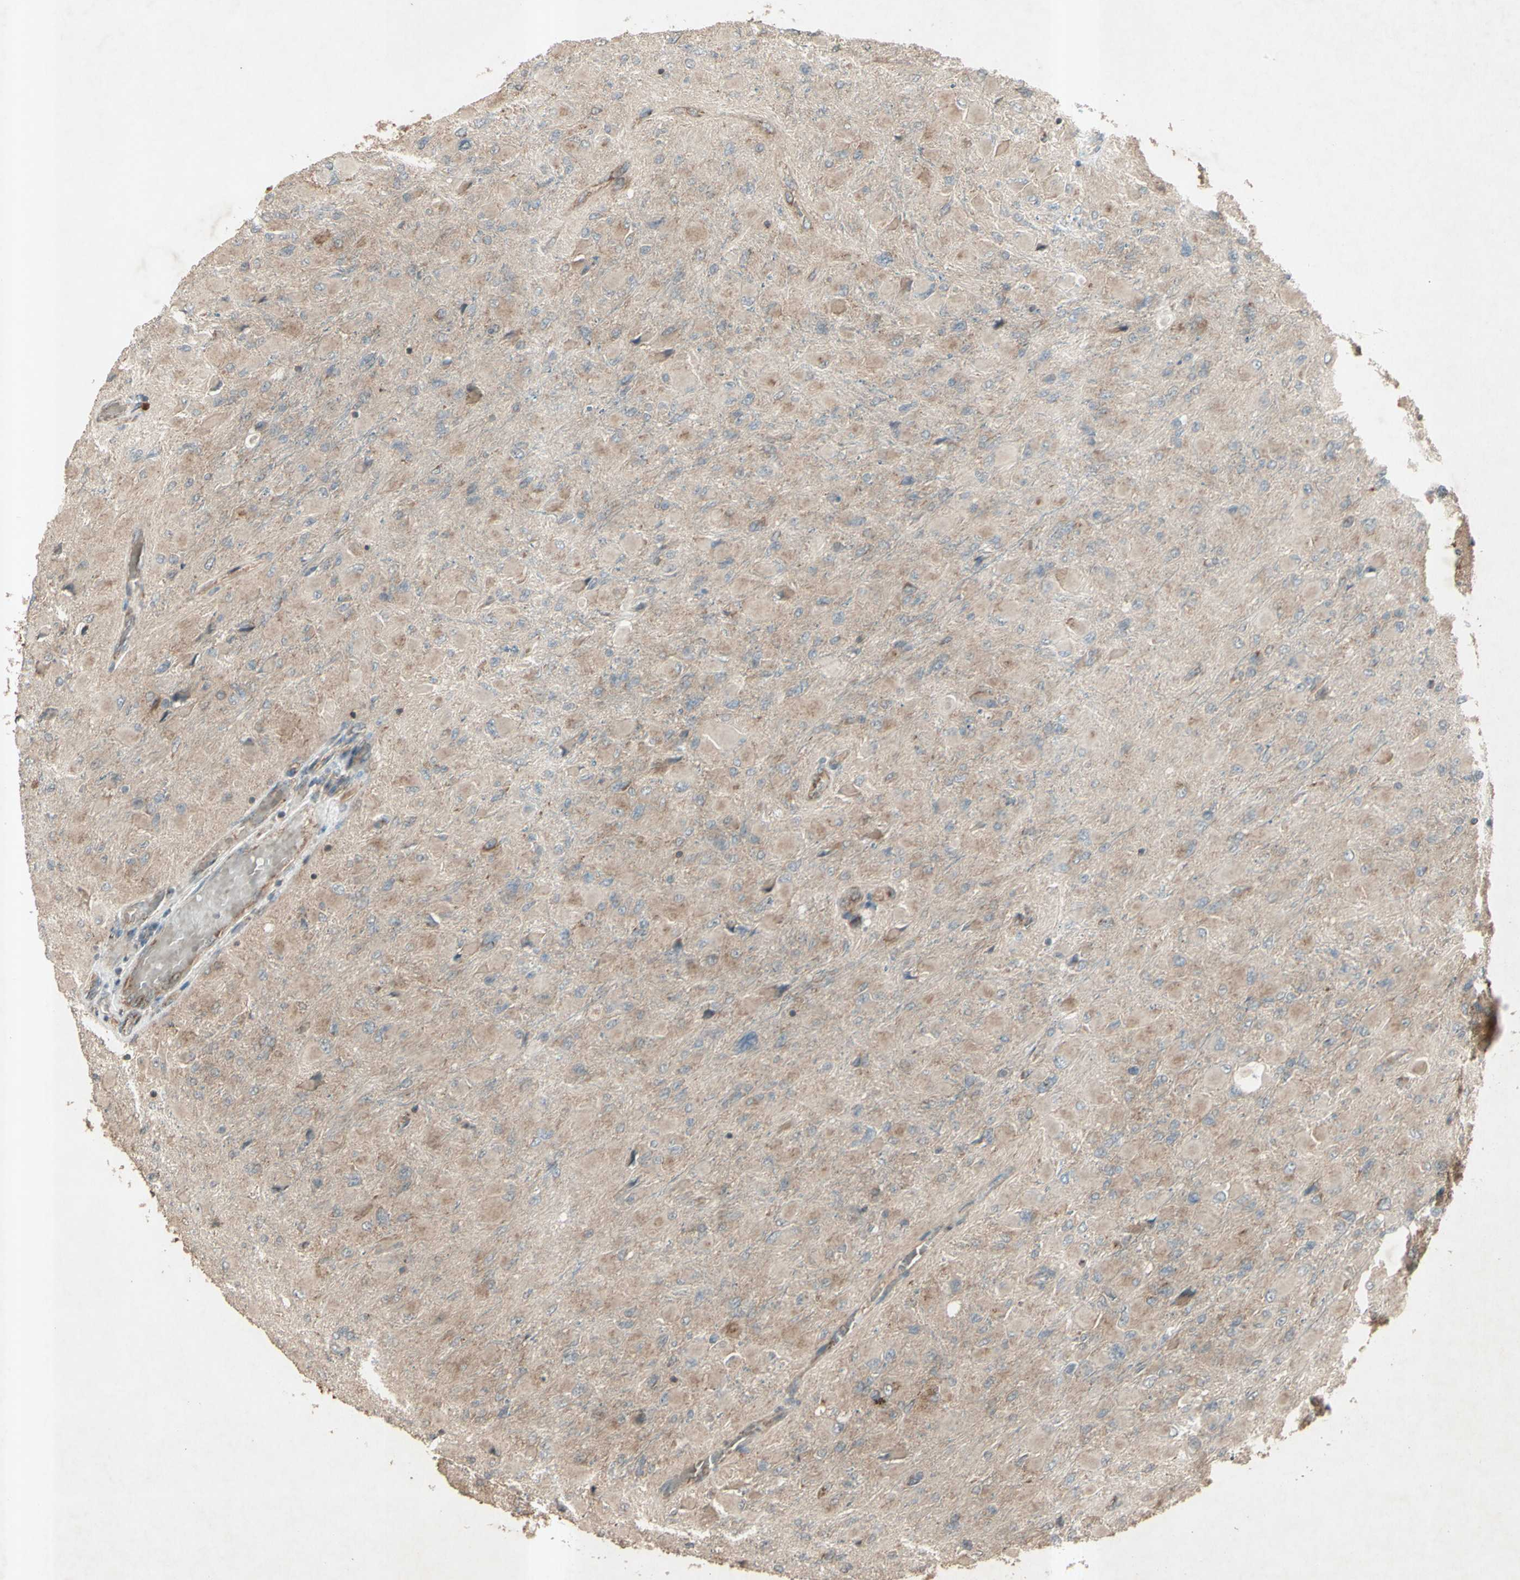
{"staining": {"intensity": "weak", "quantity": ">75%", "location": "cytoplasmic/membranous"}, "tissue": "glioma", "cell_type": "Tumor cells", "image_type": "cancer", "snomed": [{"axis": "morphology", "description": "Glioma, malignant, High grade"}, {"axis": "topography", "description": "Cerebral cortex"}], "caption": "IHC of human malignant glioma (high-grade) demonstrates low levels of weak cytoplasmic/membranous positivity in approximately >75% of tumor cells.", "gene": "AP1G1", "patient": {"sex": "female", "age": 36}}